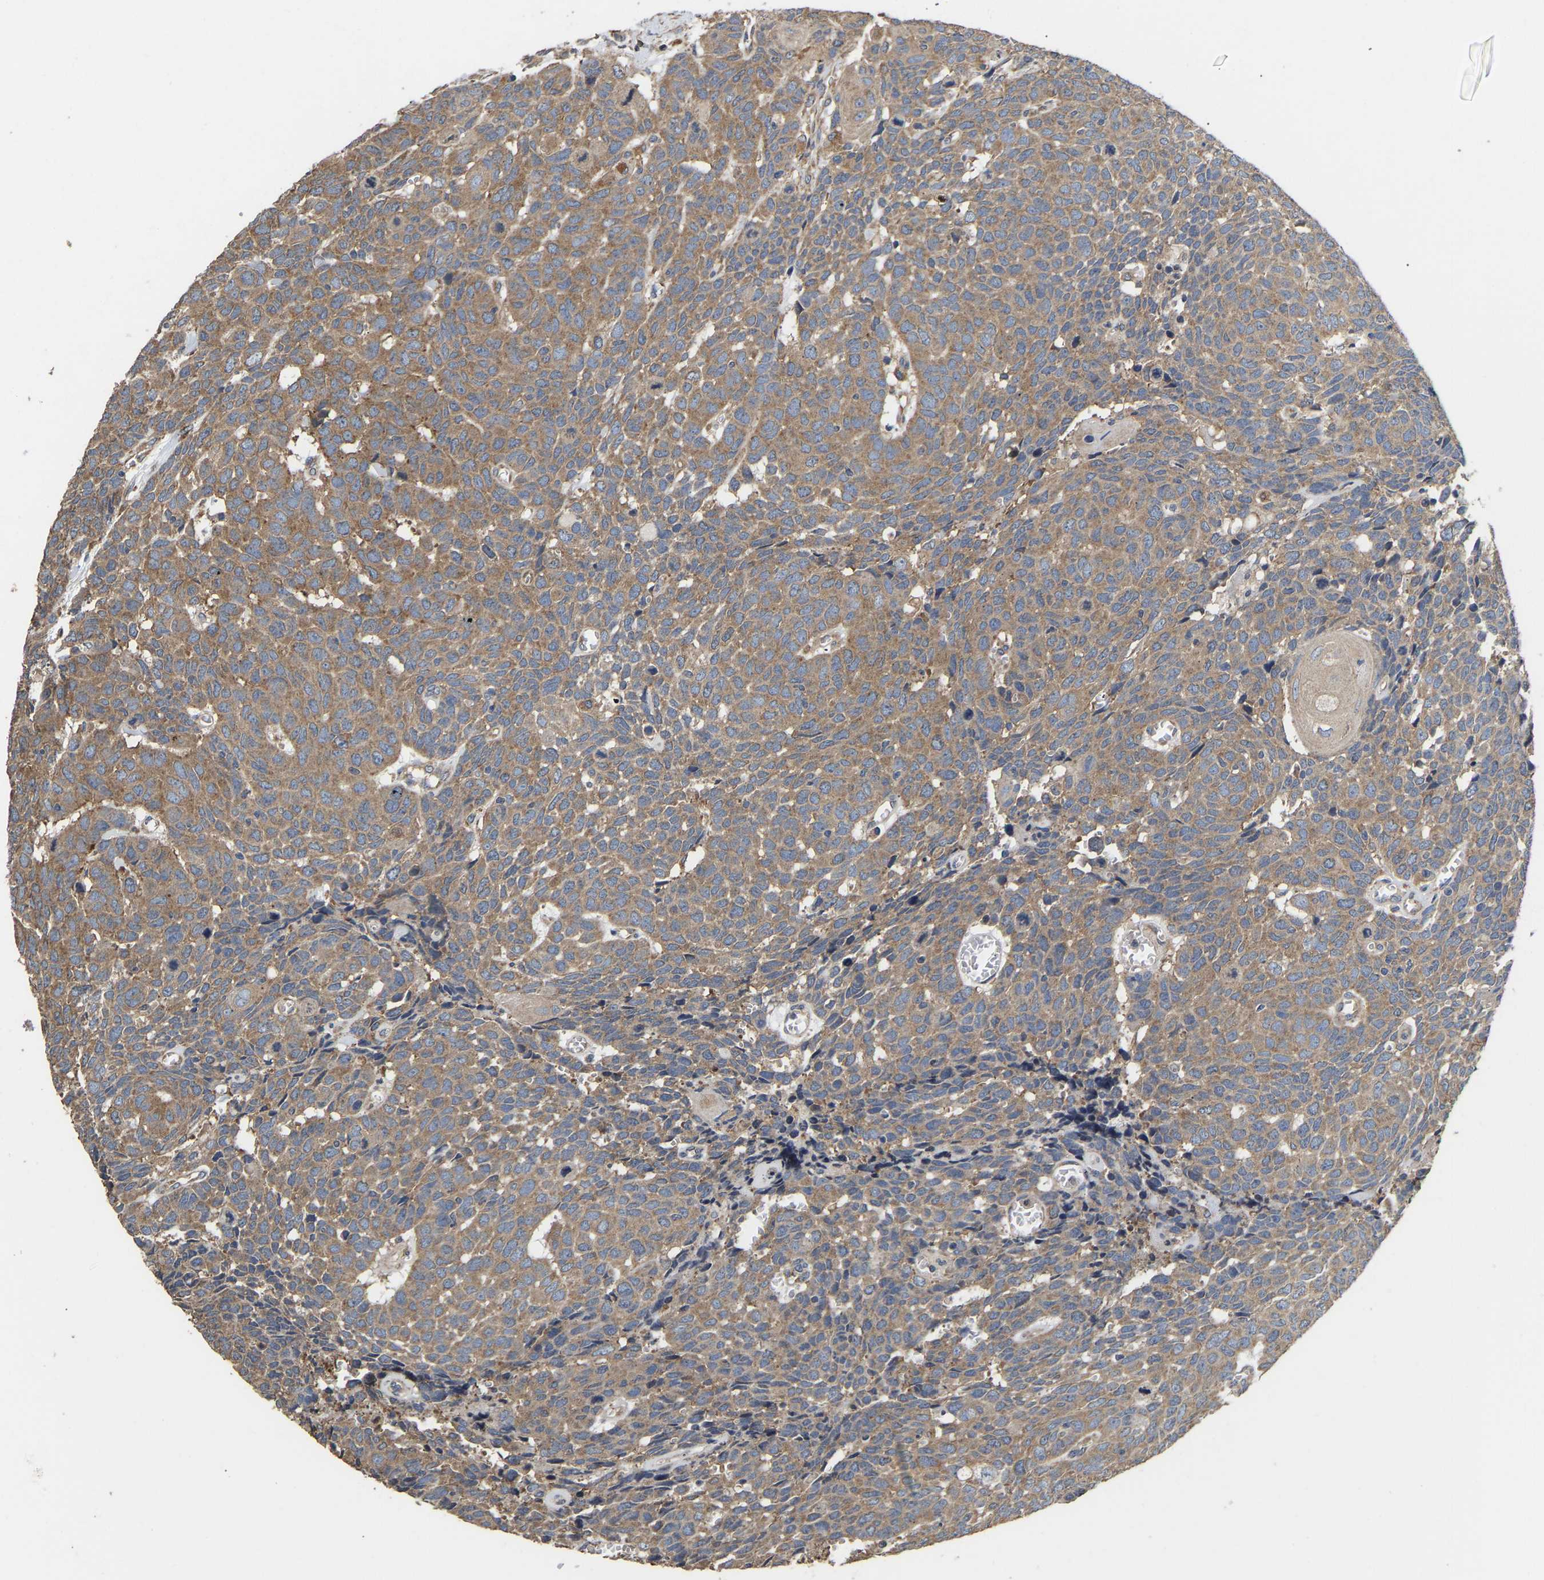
{"staining": {"intensity": "moderate", "quantity": ">75%", "location": "cytoplasmic/membranous"}, "tissue": "head and neck cancer", "cell_type": "Tumor cells", "image_type": "cancer", "snomed": [{"axis": "morphology", "description": "Squamous cell carcinoma, NOS"}, {"axis": "topography", "description": "Head-Neck"}], "caption": "This is a photomicrograph of immunohistochemistry staining of head and neck cancer, which shows moderate staining in the cytoplasmic/membranous of tumor cells.", "gene": "AIMP2", "patient": {"sex": "male", "age": 66}}